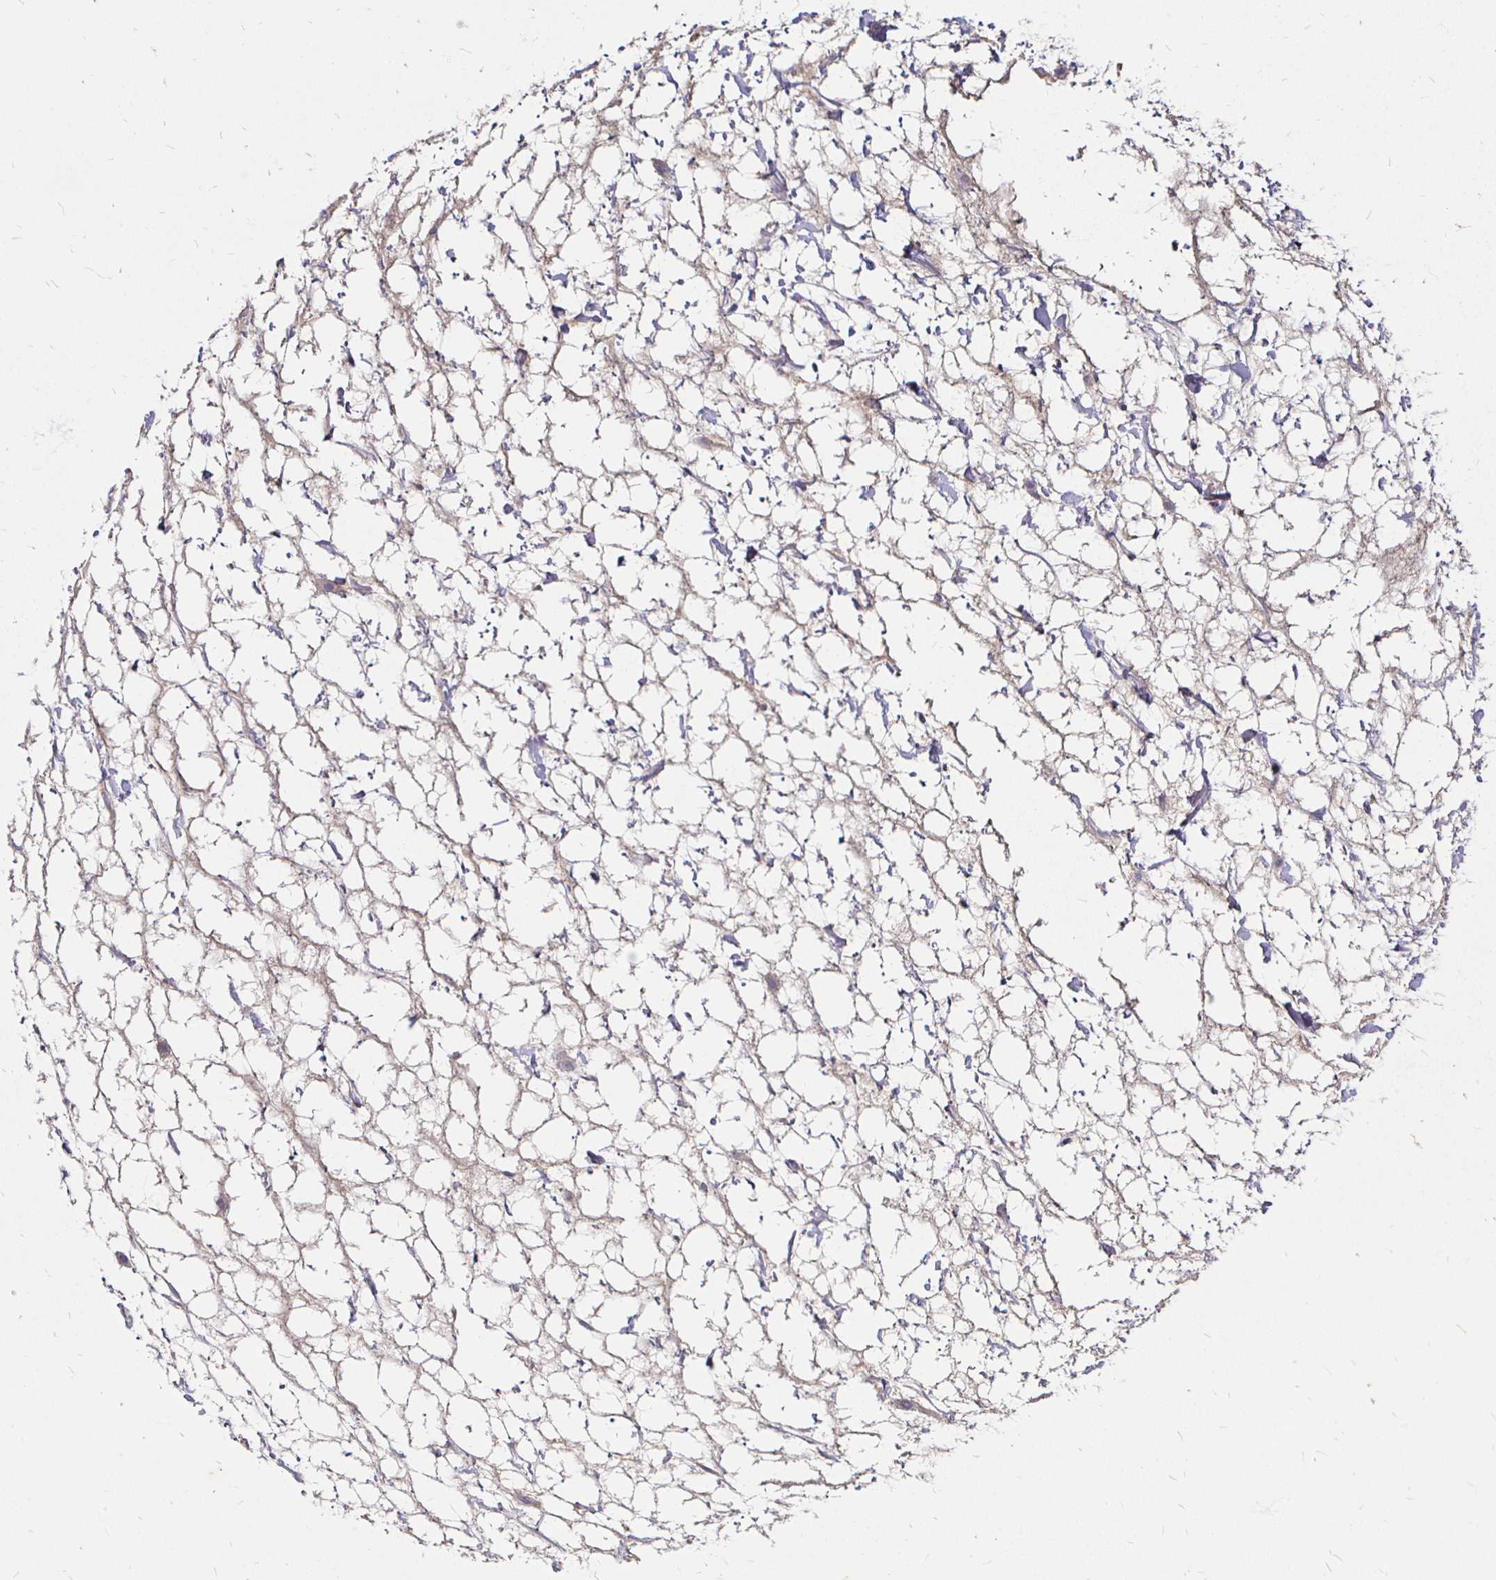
{"staining": {"intensity": "weak", "quantity": "25%-75%", "location": "cytoplasmic/membranous"}, "tissue": "adipose tissue", "cell_type": "Adipocytes", "image_type": "normal", "snomed": [{"axis": "morphology", "description": "Normal tissue, NOS"}, {"axis": "topography", "description": "Lymph node"}, {"axis": "topography", "description": "Cartilage tissue"}, {"axis": "topography", "description": "Nasopharynx"}], "caption": "Weak cytoplasmic/membranous expression for a protein is seen in approximately 25%-75% of adipocytes of unremarkable adipose tissue using immunohistochemistry (IHC).", "gene": "PALM2AKAP2", "patient": {"sex": "male", "age": 63}}